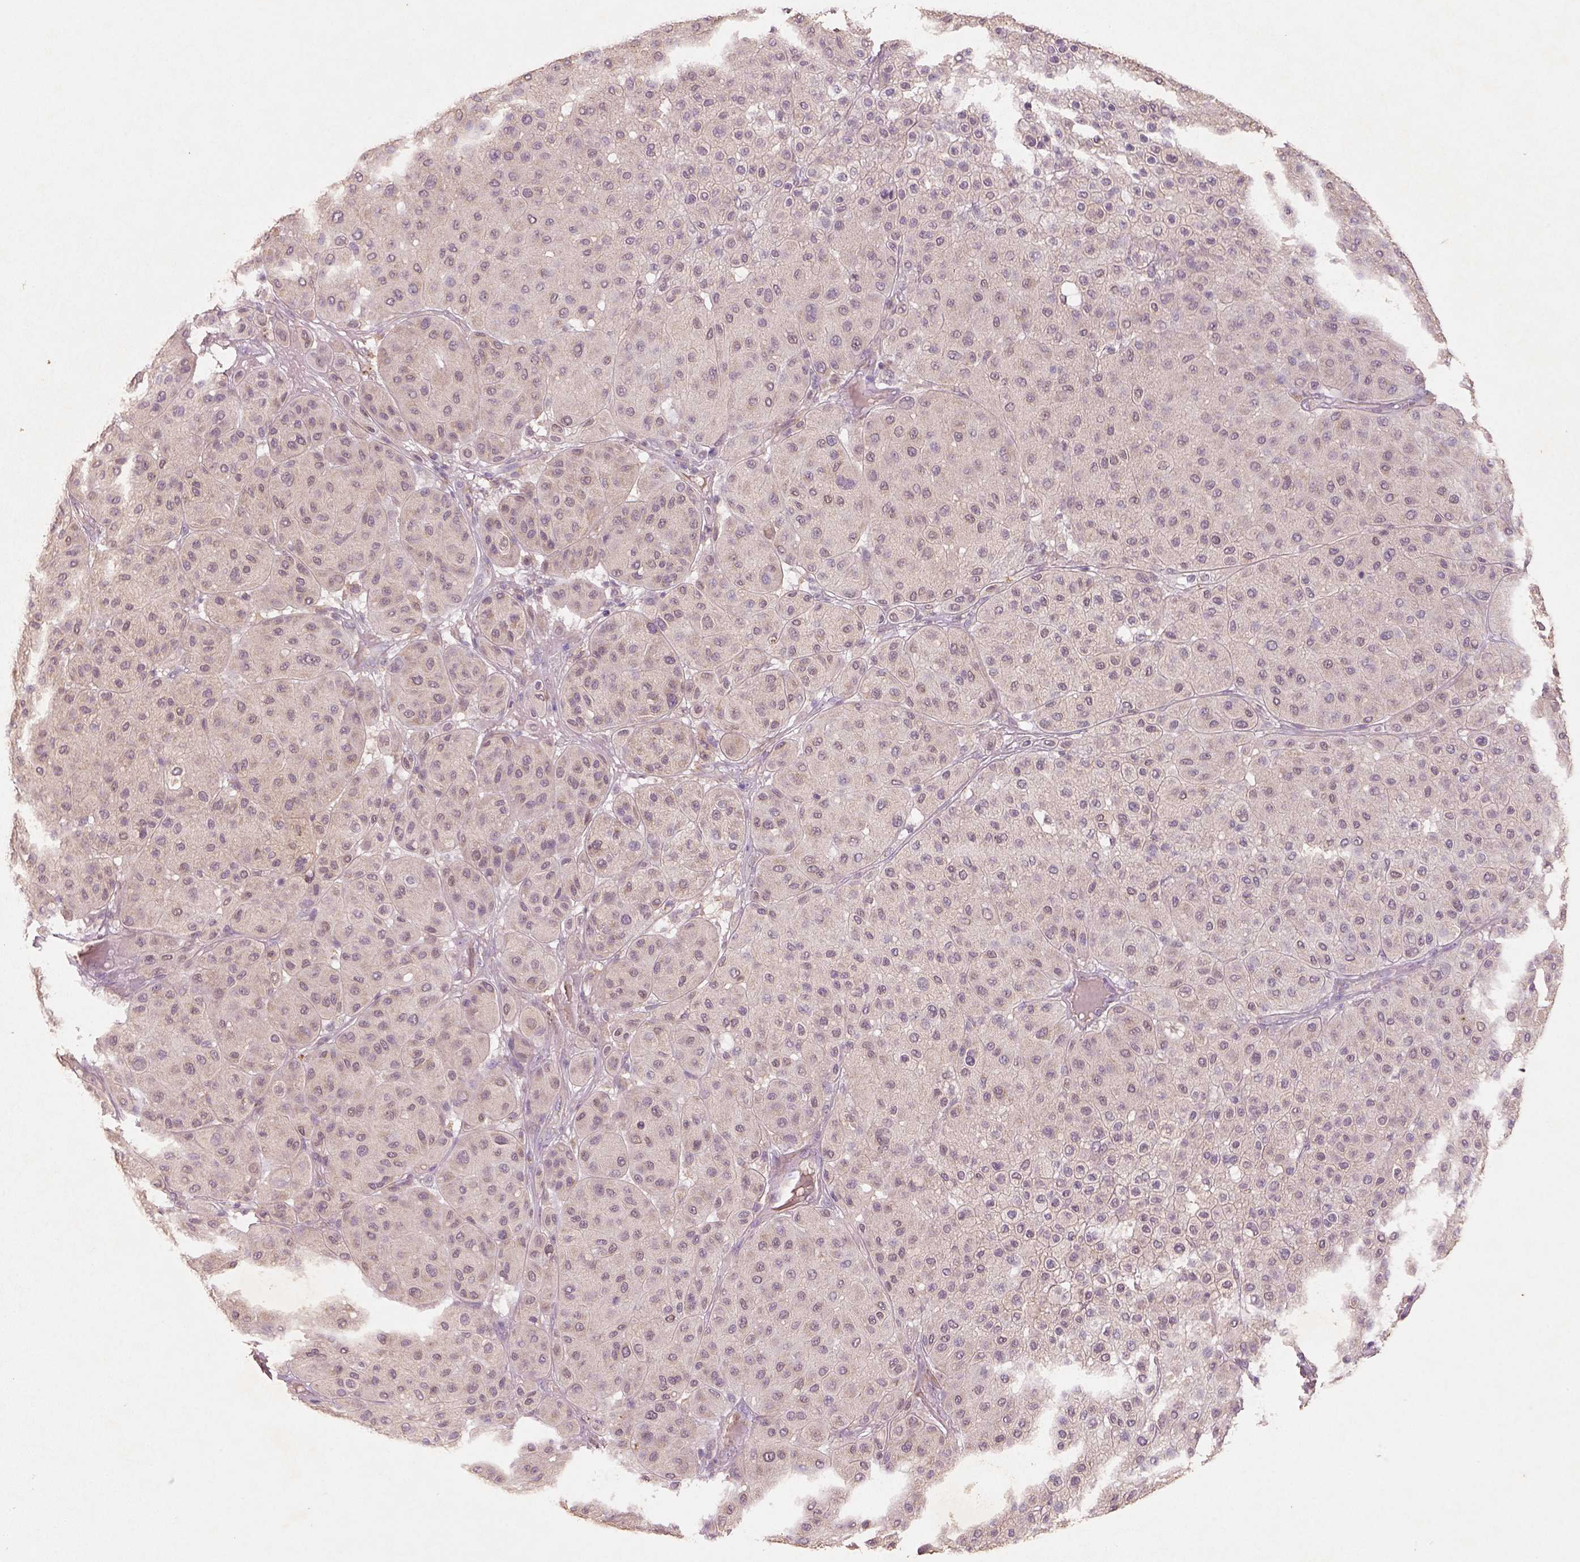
{"staining": {"intensity": "weak", "quantity": "<25%", "location": "cytoplasmic/membranous"}, "tissue": "melanoma", "cell_type": "Tumor cells", "image_type": "cancer", "snomed": [{"axis": "morphology", "description": "Malignant melanoma, Metastatic site"}, {"axis": "topography", "description": "Smooth muscle"}], "caption": "A histopathology image of malignant melanoma (metastatic site) stained for a protein exhibits no brown staining in tumor cells. The staining was performed using DAB (3,3'-diaminobenzidine) to visualize the protein expression in brown, while the nuclei were stained in blue with hematoxylin (Magnification: 20x).", "gene": "AP2B1", "patient": {"sex": "male", "age": 41}}